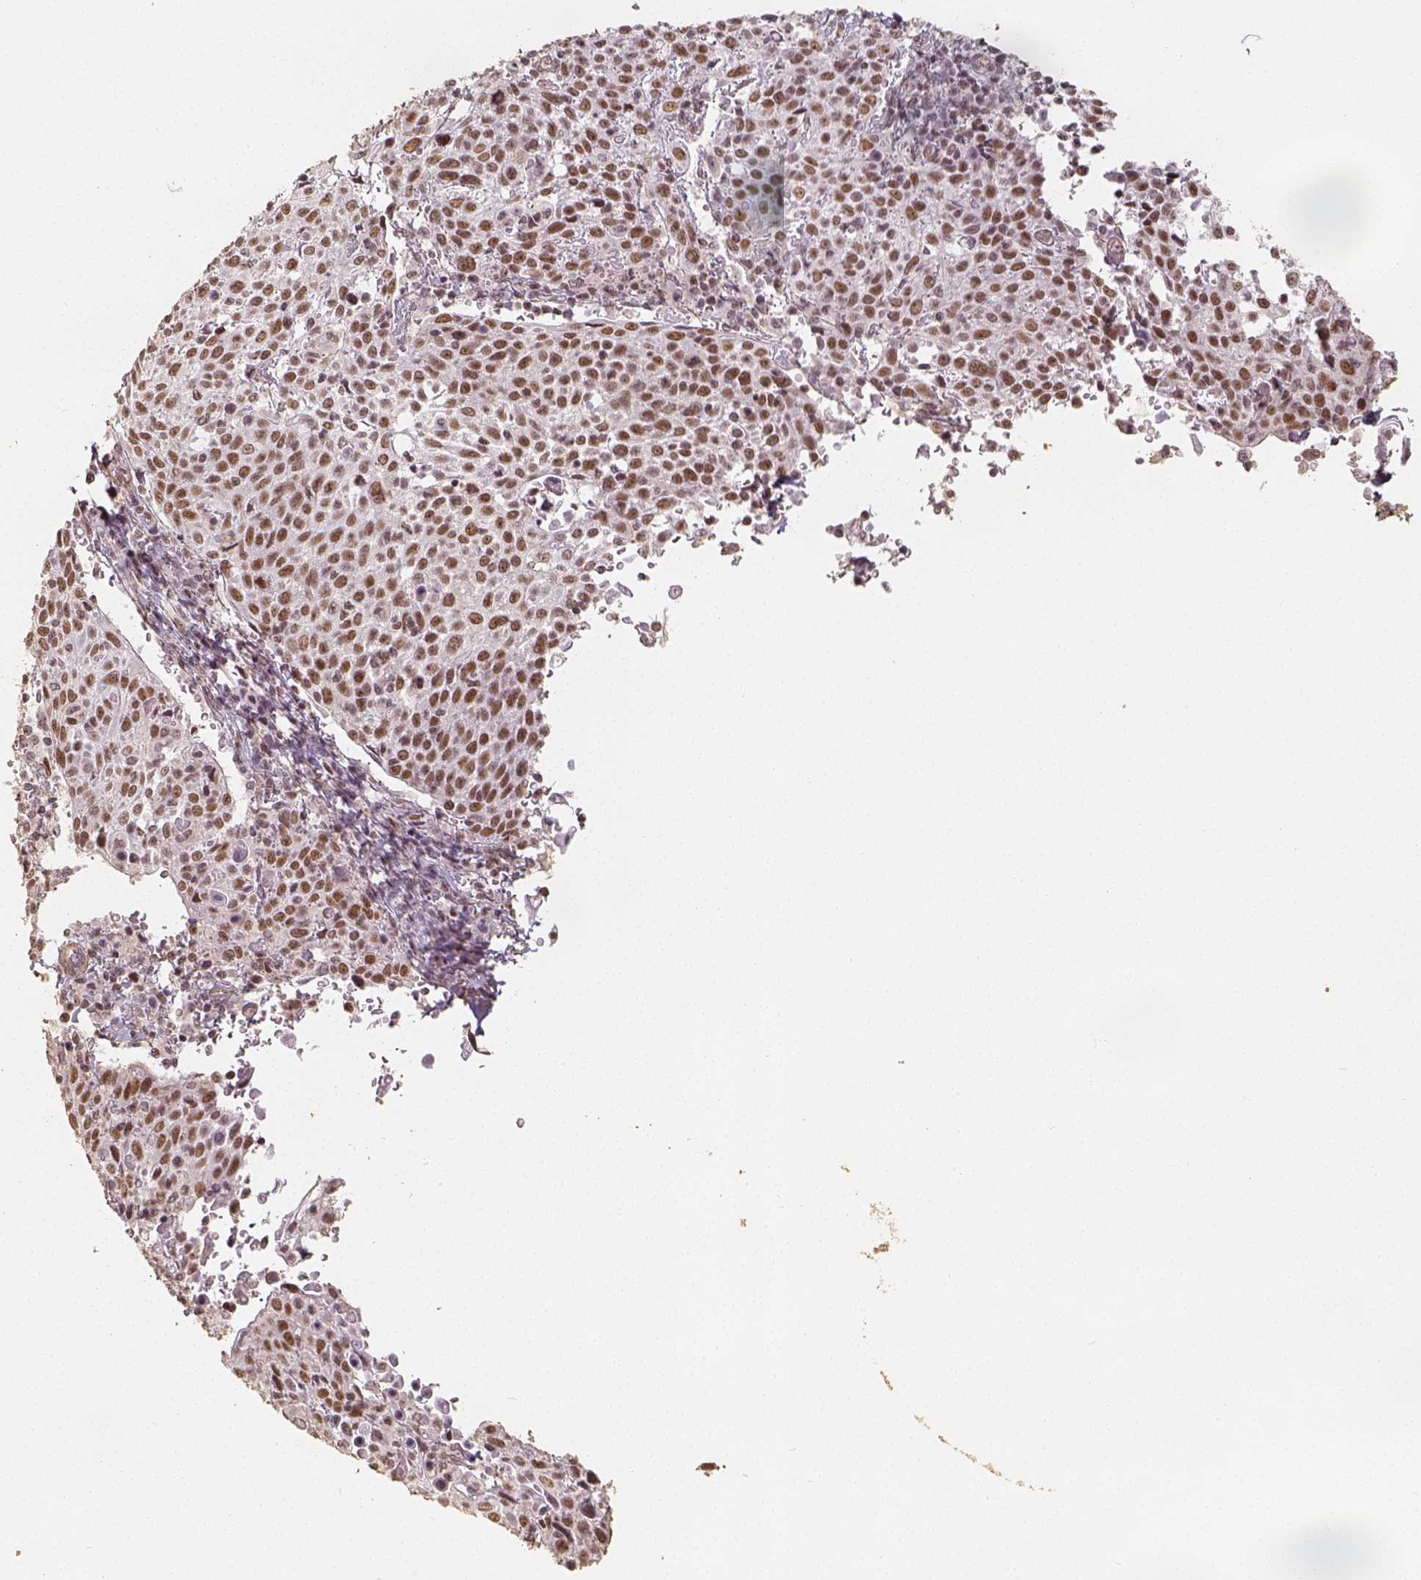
{"staining": {"intensity": "moderate", "quantity": ">75%", "location": "nuclear"}, "tissue": "cervical cancer", "cell_type": "Tumor cells", "image_type": "cancer", "snomed": [{"axis": "morphology", "description": "Squamous cell carcinoma, NOS"}, {"axis": "topography", "description": "Cervix"}], "caption": "Immunohistochemical staining of cervical cancer (squamous cell carcinoma) demonstrates moderate nuclear protein positivity in approximately >75% of tumor cells.", "gene": "HDAC1", "patient": {"sex": "female", "age": 61}}